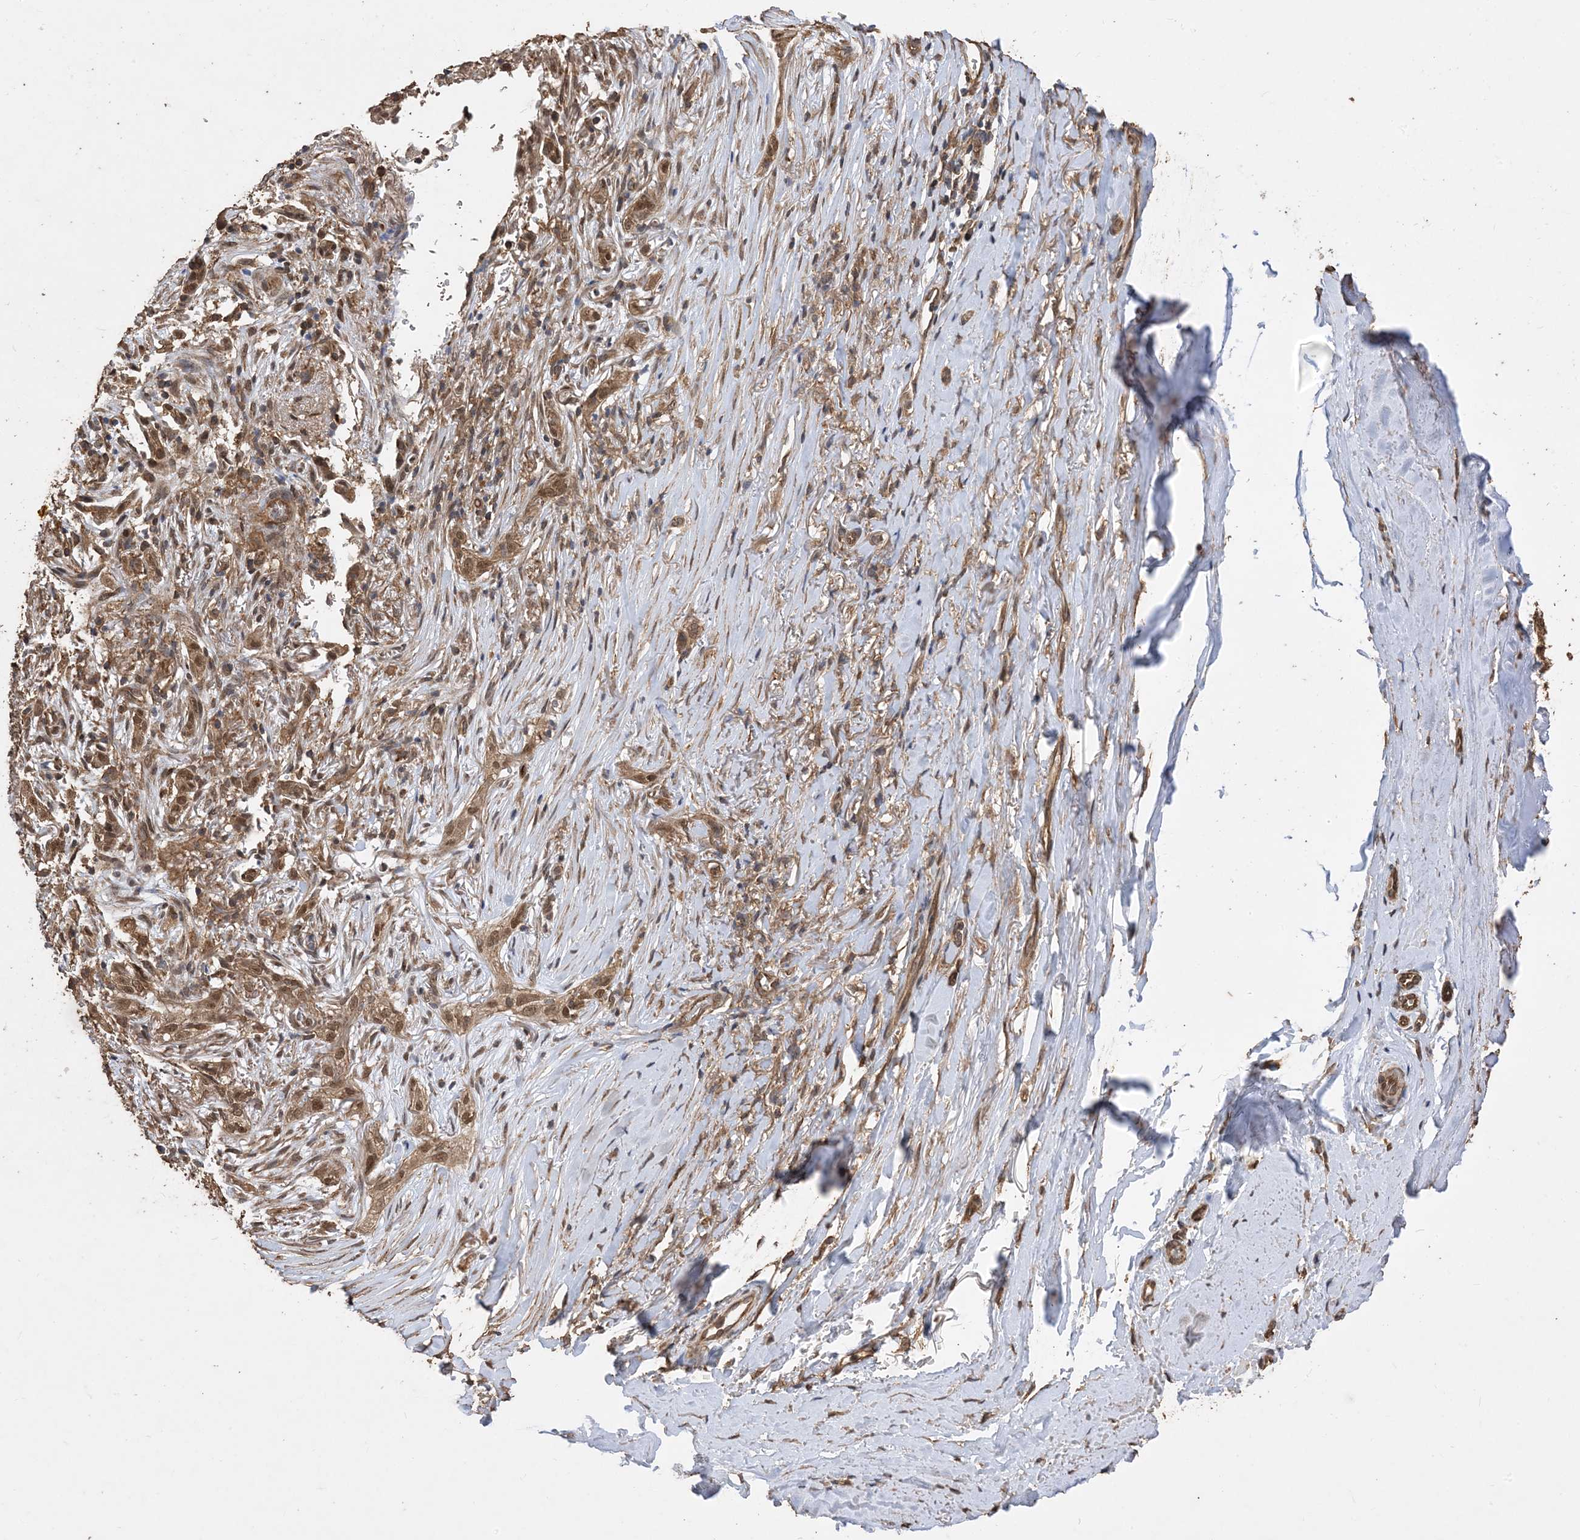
{"staining": {"intensity": "strong", "quantity": ">75%", "location": "cytoplasmic/membranous"}, "tissue": "adipose tissue", "cell_type": "Adipocytes", "image_type": "normal", "snomed": [{"axis": "morphology", "description": "Normal tissue, NOS"}, {"axis": "morphology", "description": "Basal cell carcinoma"}, {"axis": "topography", "description": "Skin"}], "caption": "Immunohistochemistry (IHC) image of benign adipose tissue stained for a protein (brown), which demonstrates high levels of strong cytoplasmic/membranous positivity in about >75% of adipocytes.", "gene": "ZKSCAN5", "patient": {"sex": "female", "age": 89}}